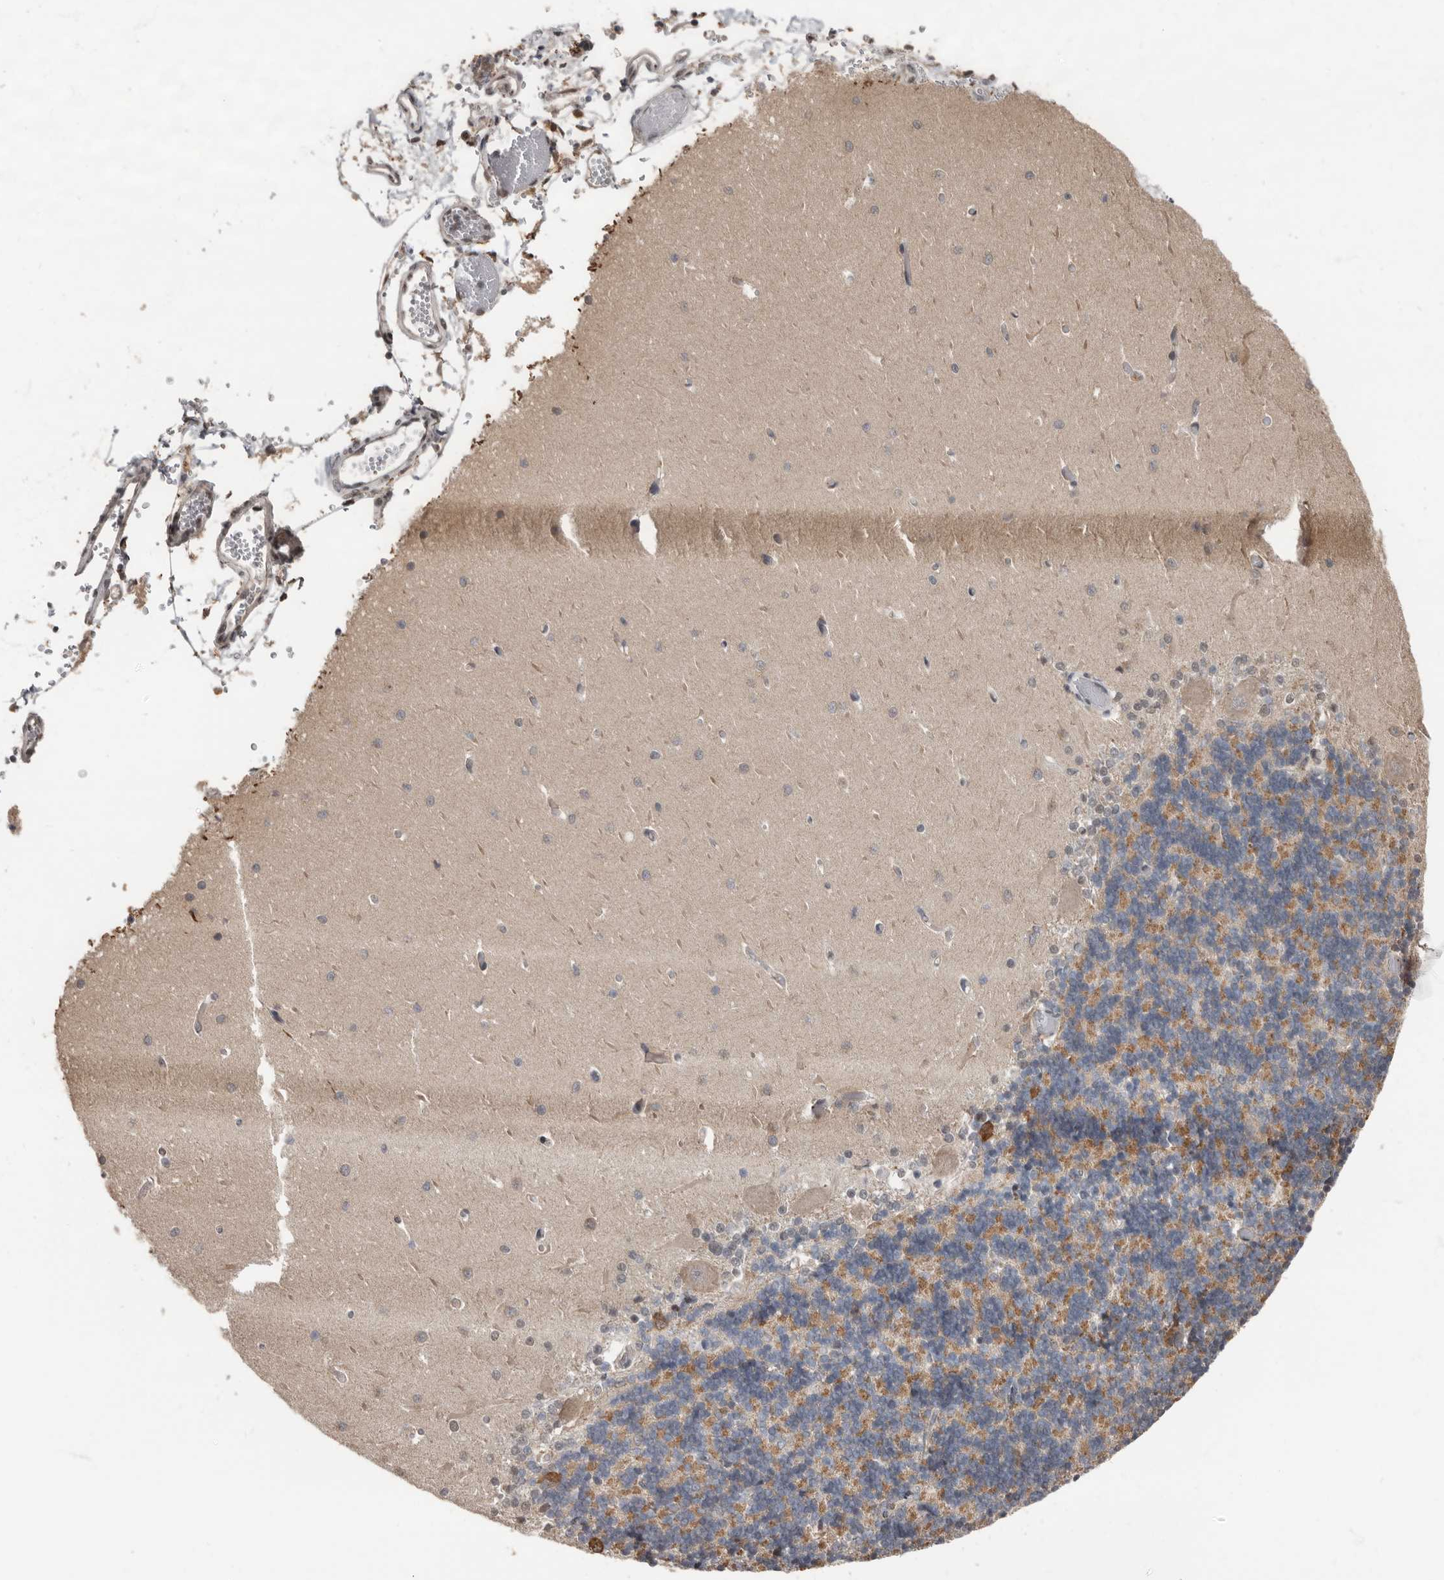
{"staining": {"intensity": "negative", "quantity": "none", "location": "none"}, "tissue": "cerebellum", "cell_type": "Cells in granular layer", "image_type": "normal", "snomed": [{"axis": "morphology", "description": "Normal tissue, NOS"}, {"axis": "topography", "description": "Cerebellum"}], "caption": "Cells in granular layer are negative for brown protein staining in unremarkable cerebellum. The staining was performed using DAB to visualize the protein expression in brown, while the nuclei were stained in blue with hematoxylin (Magnification: 20x).", "gene": "LRGUK", "patient": {"sex": "male", "age": 37}}